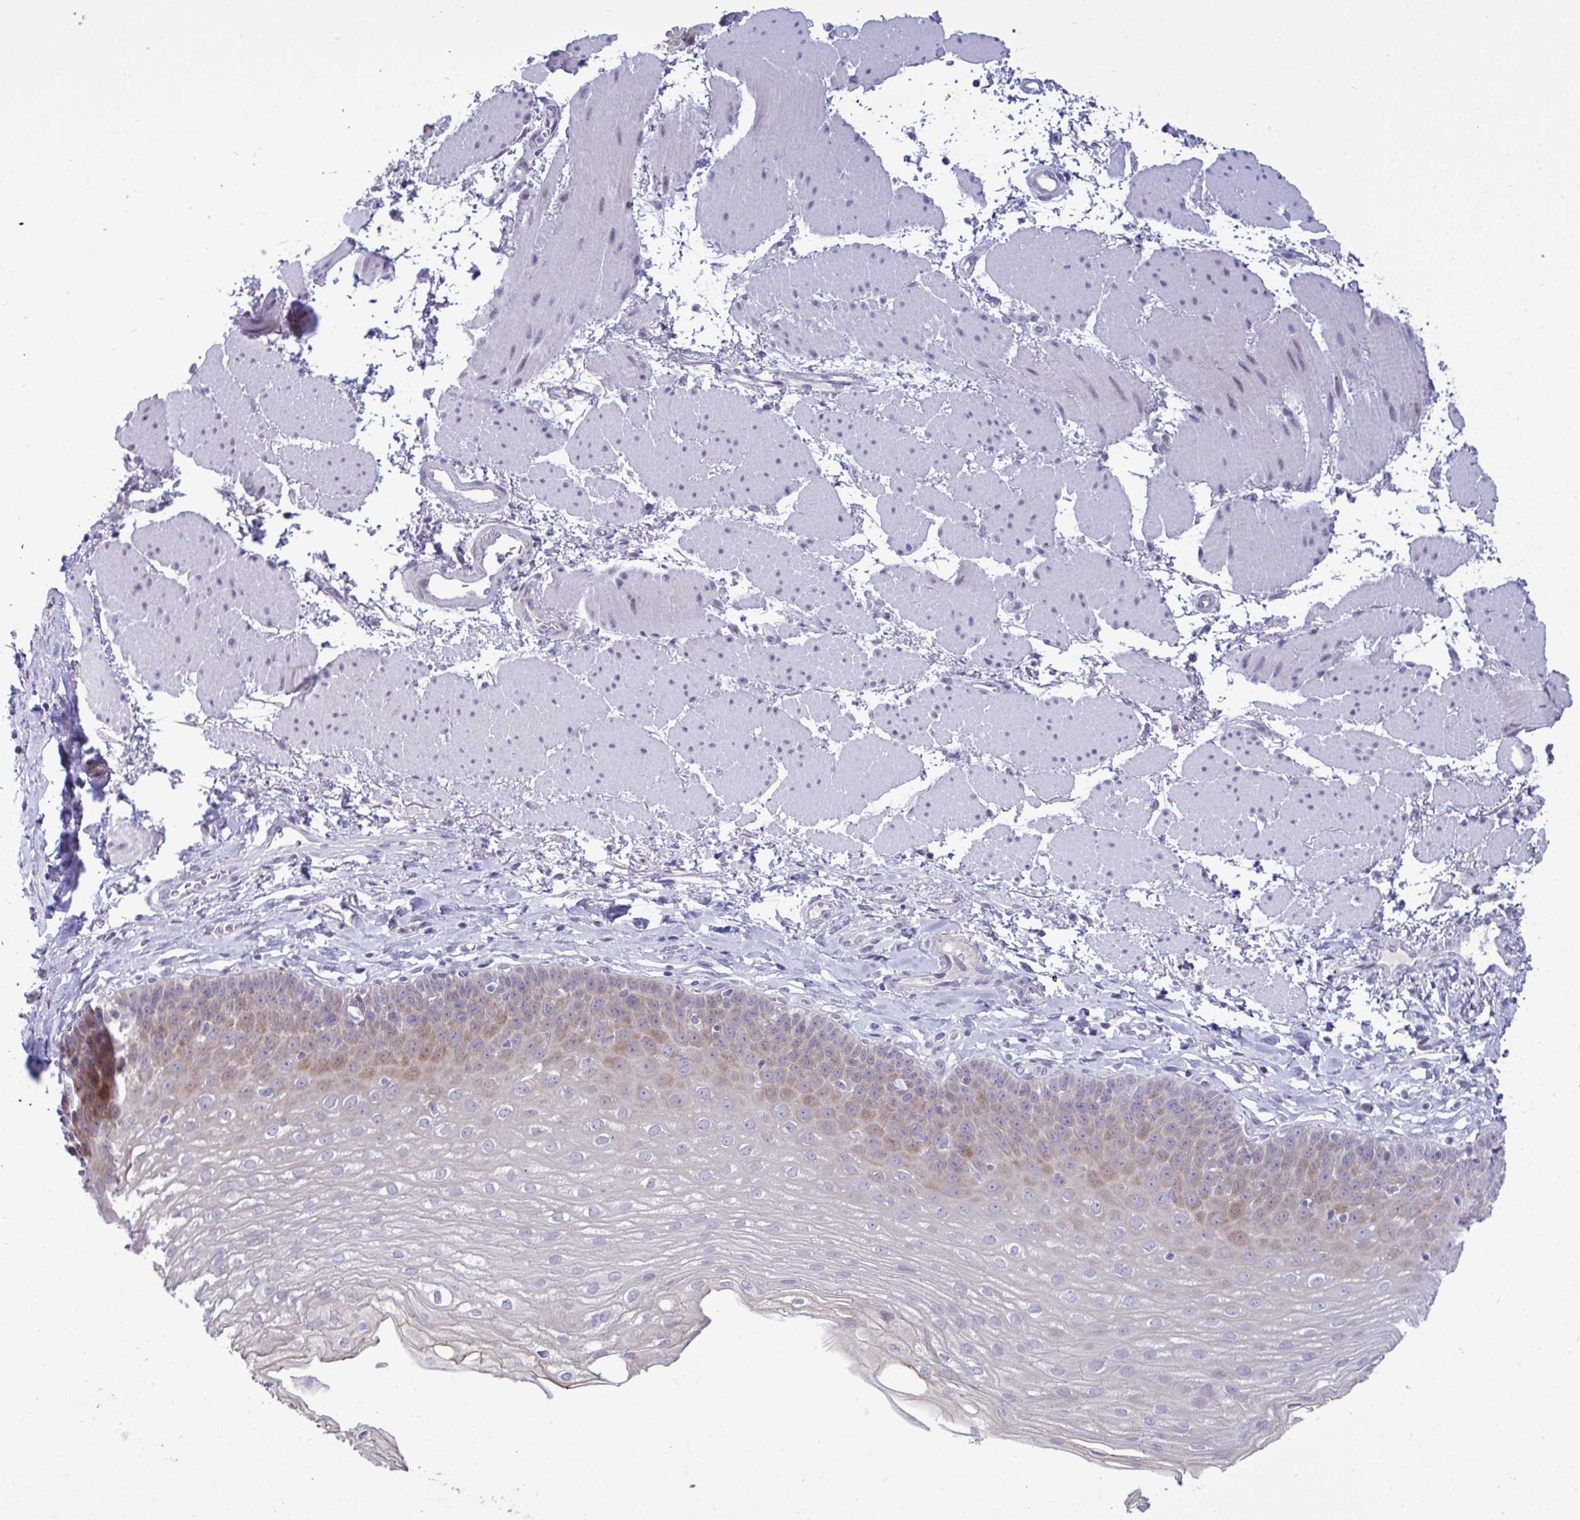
{"staining": {"intensity": "moderate", "quantity": "<25%", "location": "cytoplasmic/membranous,nuclear"}, "tissue": "esophagus", "cell_type": "Squamous epithelial cells", "image_type": "normal", "snomed": [{"axis": "morphology", "description": "Normal tissue, NOS"}, {"axis": "topography", "description": "Esophagus"}], "caption": "IHC (DAB) staining of normal esophagus shows moderate cytoplasmic/membranous,nuclear protein expression in about <25% of squamous epithelial cells. The staining was performed using DAB, with brown indicating positive protein expression. Nuclei are stained blue with hematoxylin.", "gene": "EPOP", "patient": {"sex": "female", "age": 81}}